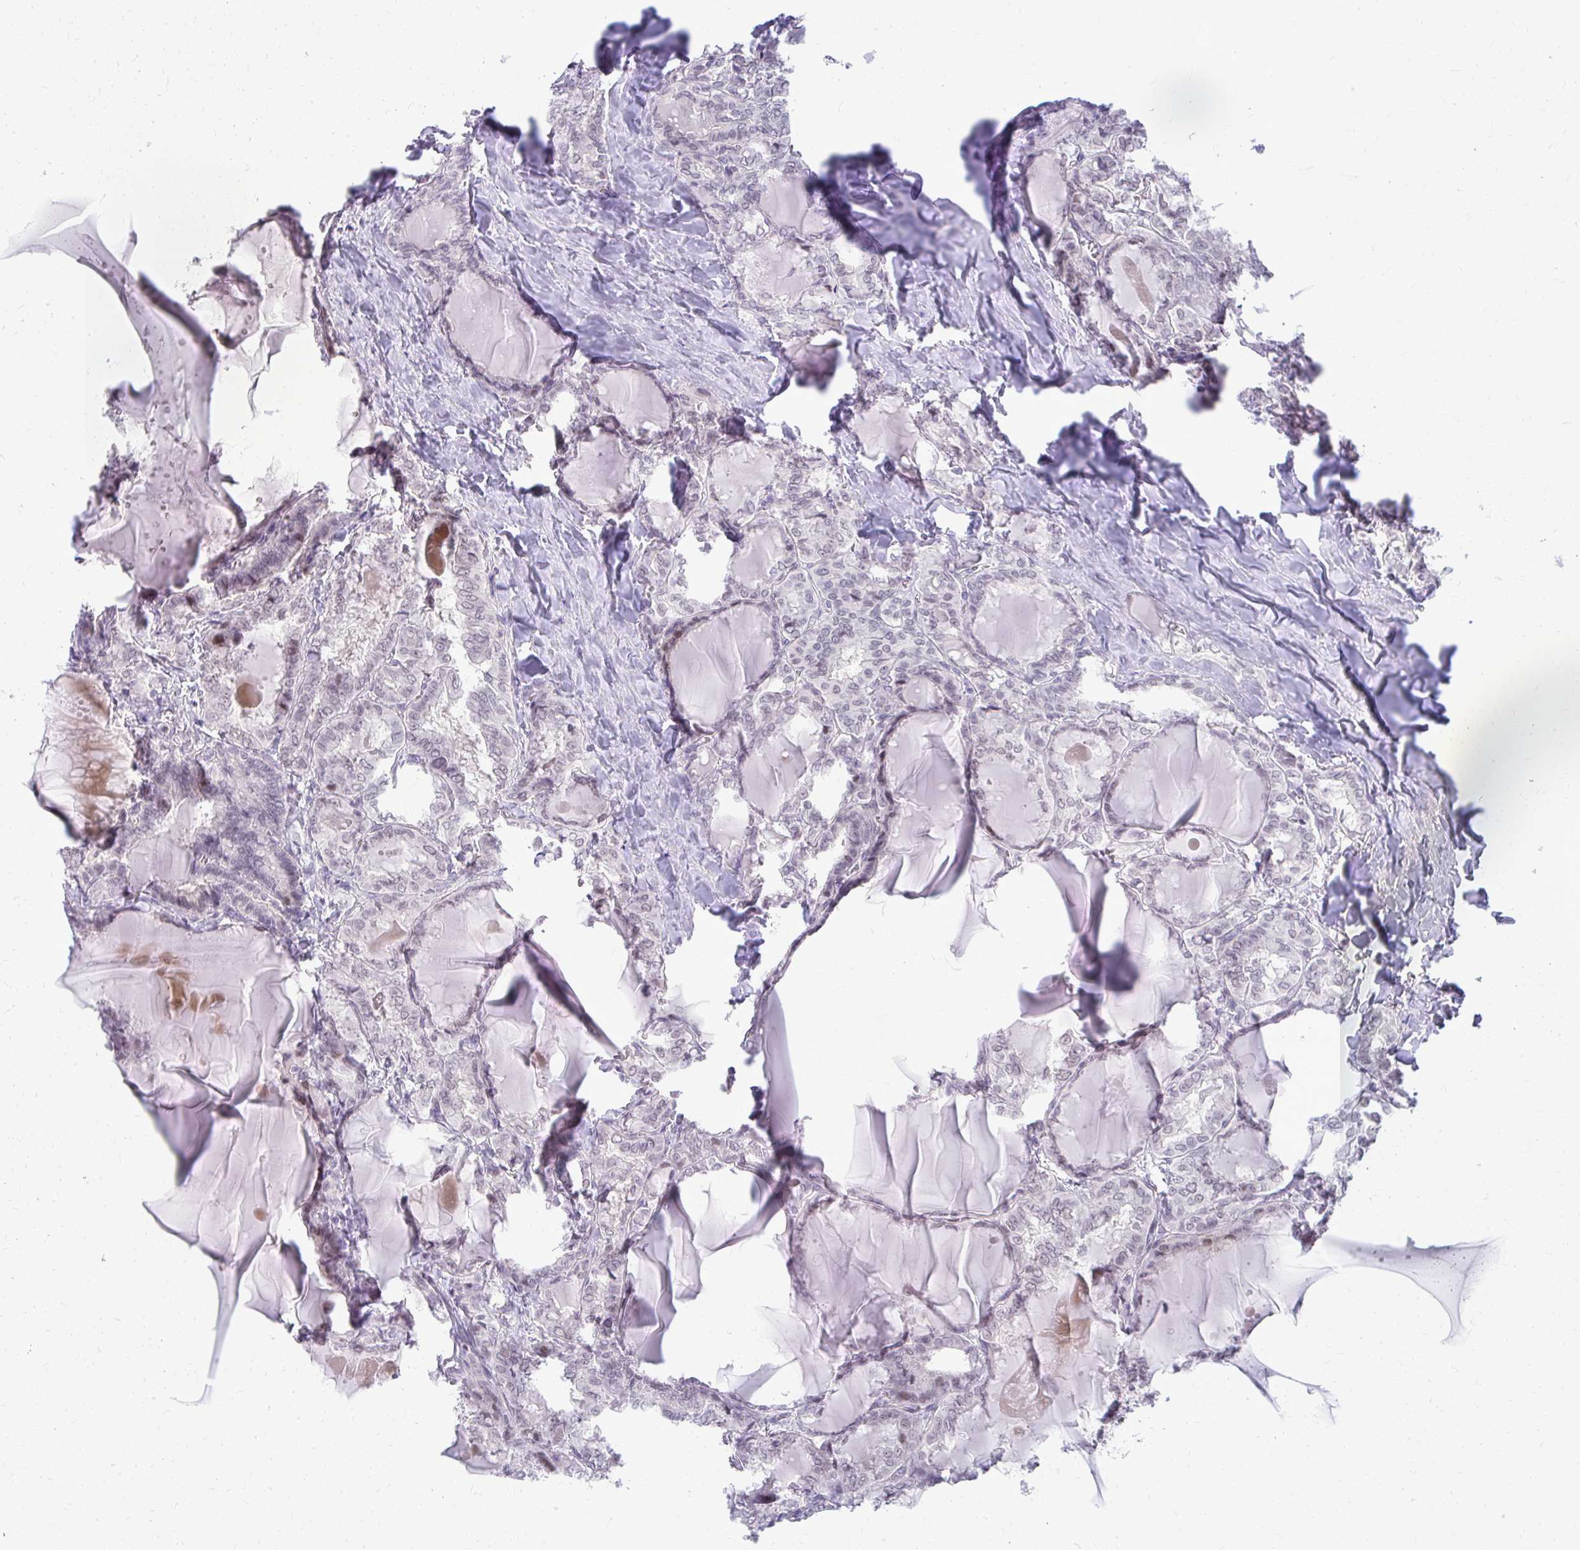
{"staining": {"intensity": "negative", "quantity": "none", "location": "none"}, "tissue": "thyroid cancer", "cell_type": "Tumor cells", "image_type": "cancer", "snomed": [{"axis": "morphology", "description": "Papillary adenocarcinoma, NOS"}, {"axis": "topography", "description": "Thyroid gland"}], "caption": "An immunohistochemistry (IHC) histopathology image of thyroid cancer (papillary adenocarcinoma) is shown. There is no staining in tumor cells of thyroid cancer (papillary adenocarcinoma).", "gene": "MAF1", "patient": {"sex": "female", "age": 46}}